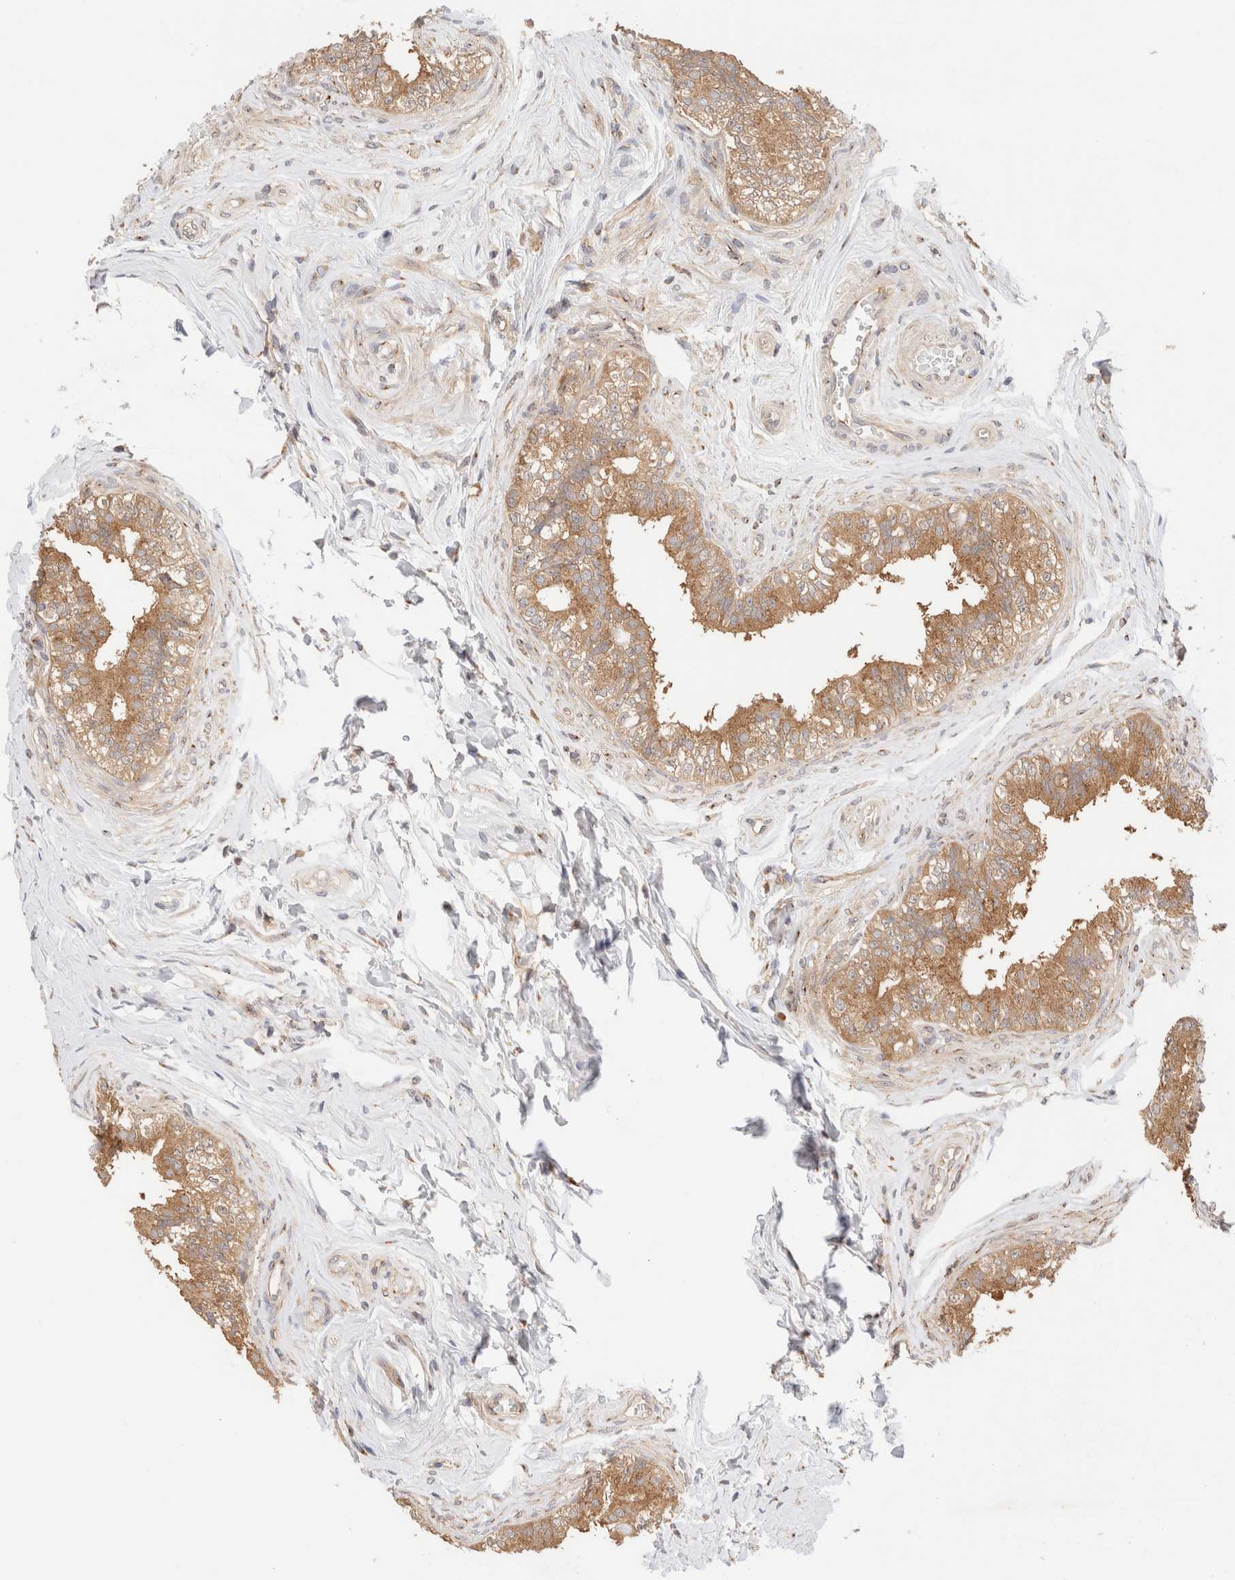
{"staining": {"intensity": "moderate", "quantity": ">75%", "location": "cytoplasmic/membranous"}, "tissue": "epididymis", "cell_type": "Glandular cells", "image_type": "normal", "snomed": [{"axis": "morphology", "description": "Normal tissue, NOS"}, {"axis": "topography", "description": "Testis"}, {"axis": "topography", "description": "Epididymis"}], "caption": "Immunohistochemical staining of unremarkable epididymis shows medium levels of moderate cytoplasmic/membranous expression in approximately >75% of glandular cells. The staining was performed using DAB (3,3'-diaminobenzidine) to visualize the protein expression in brown, while the nuclei were stained in blue with hematoxylin (Magnification: 20x).", "gene": "RABEP1", "patient": {"sex": "male", "age": 36}}